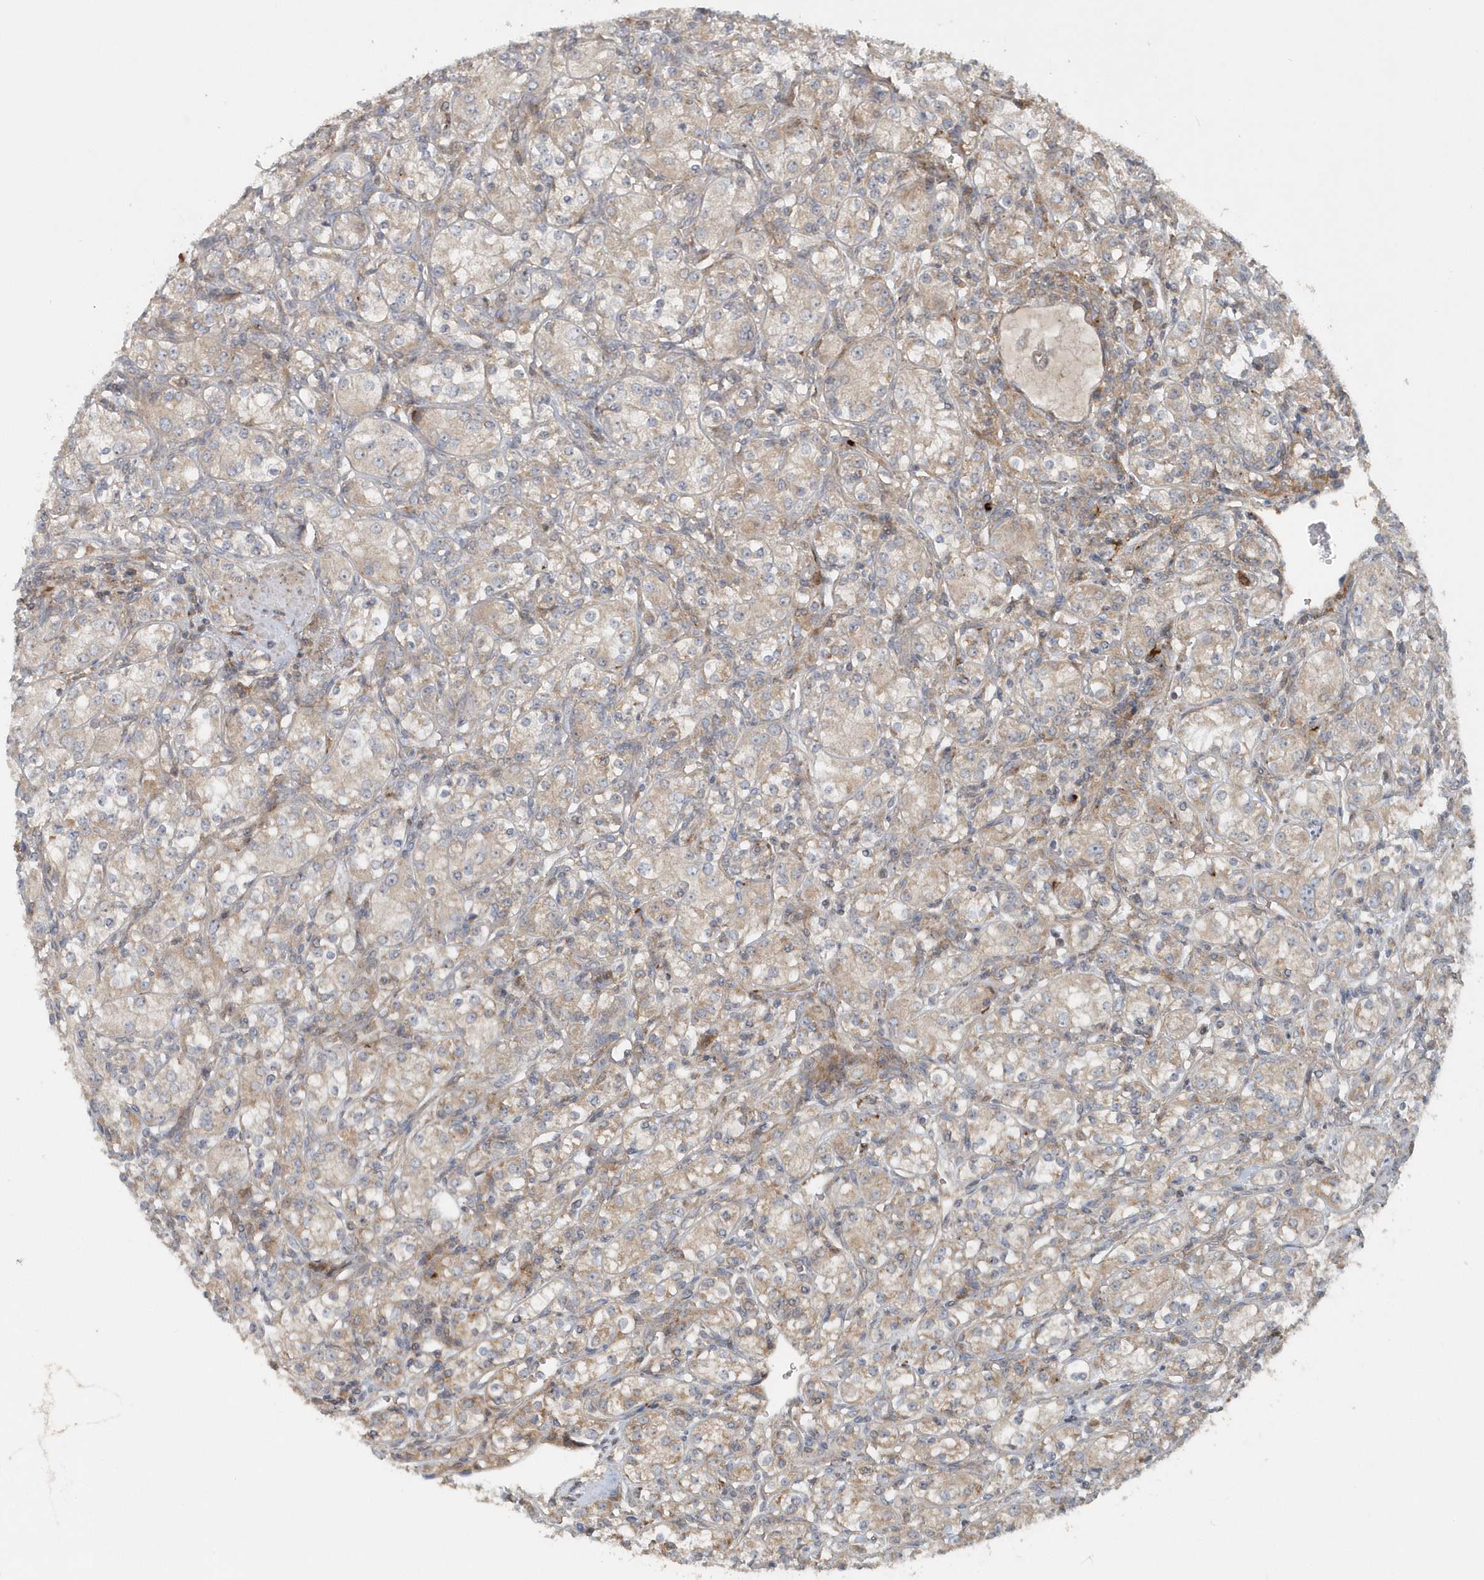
{"staining": {"intensity": "weak", "quantity": "25%-75%", "location": "cytoplasmic/membranous"}, "tissue": "renal cancer", "cell_type": "Tumor cells", "image_type": "cancer", "snomed": [{"axis": "morphology", "description": "Adenocarcinoma, NOS"}, {"axis": "topography", "description": "Kidney"}], "caption": "An IHC image of tumor tissue is shown. Protein staining in brown shows weak cytoplasmic/membranous positivity in renal cancer within tumor cells.", "gene": "MMUT", "patient": {"sex": "male", "age": 77}}